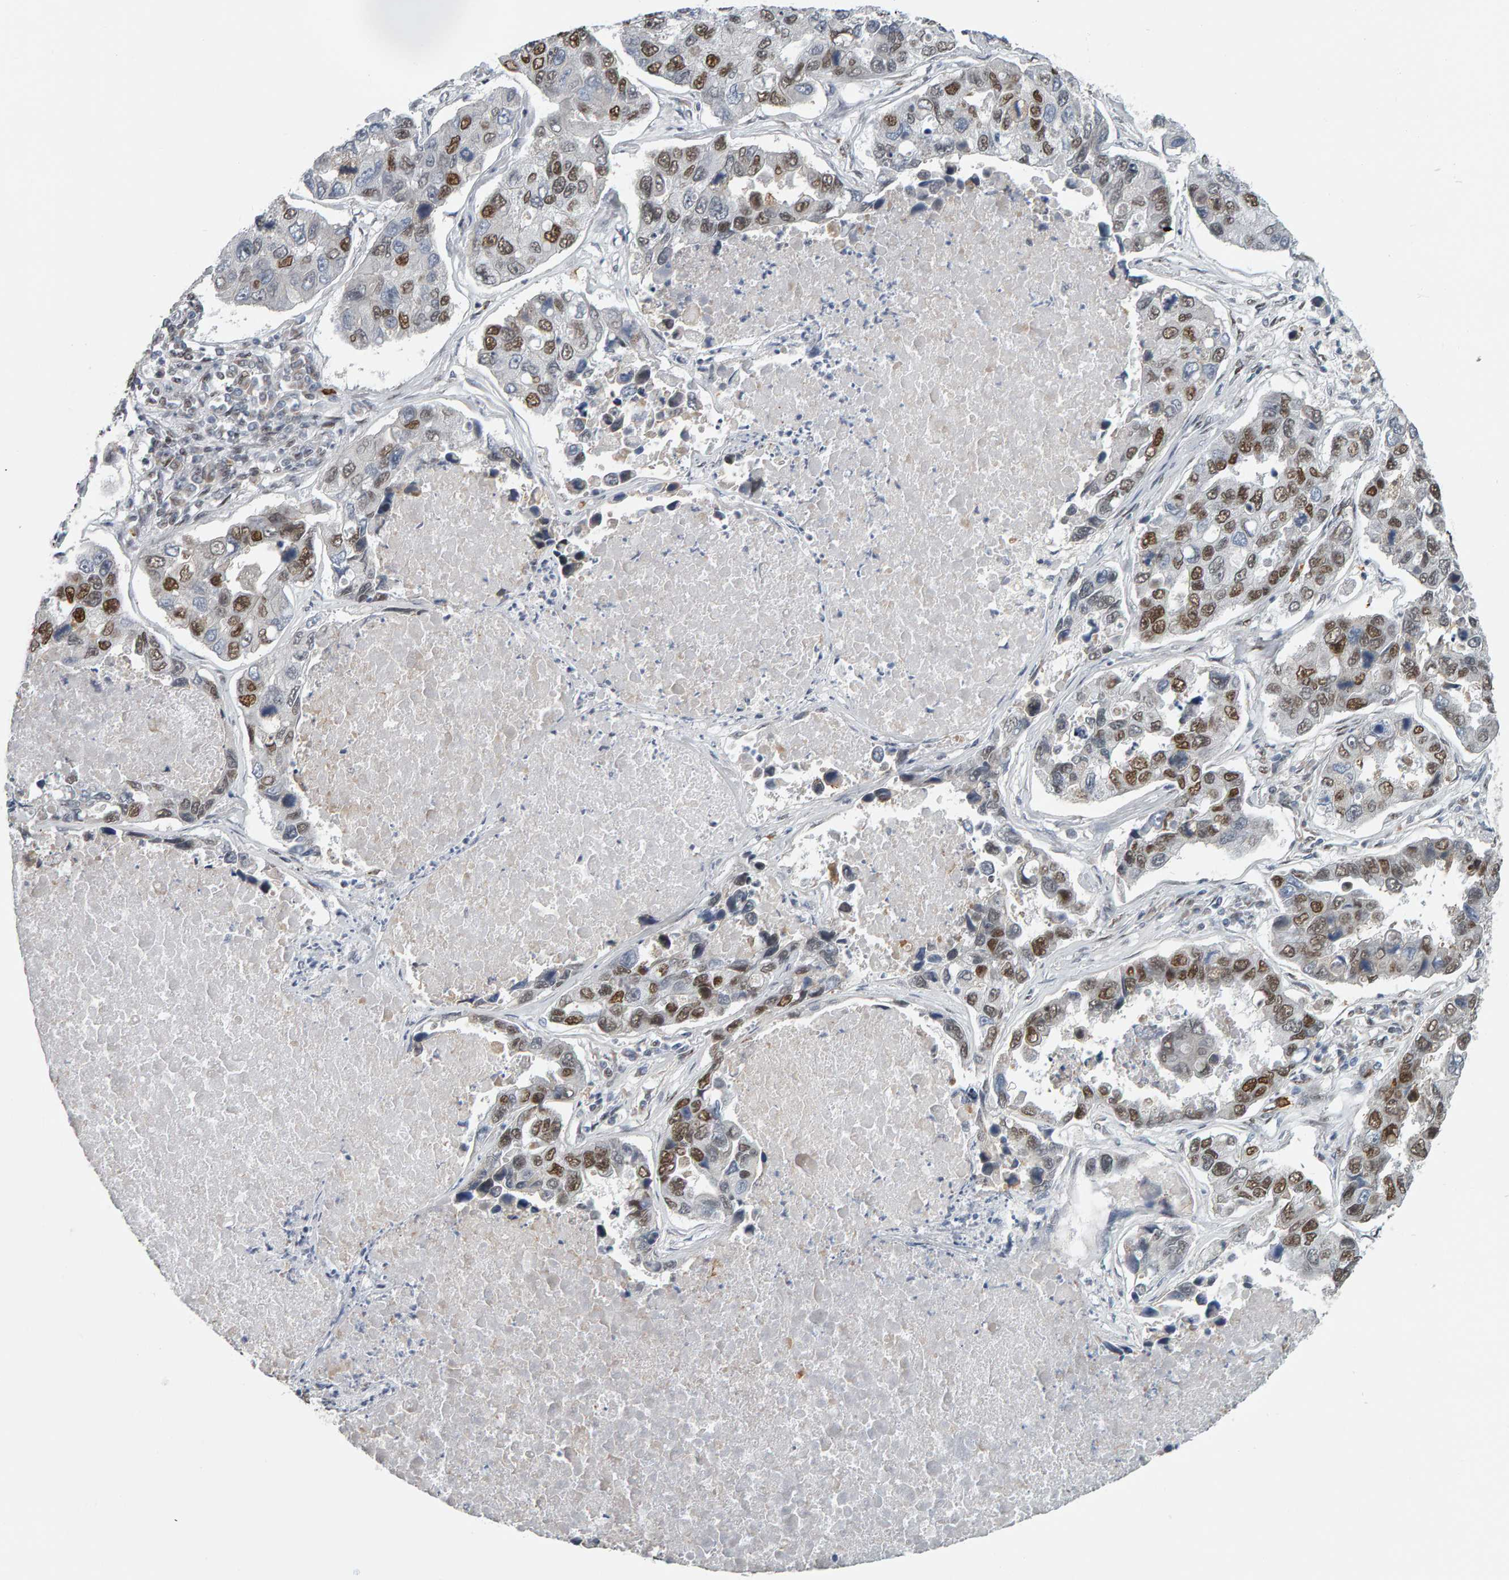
{"staining": {"intensity": "moderate", "quantity": ">75%", "location": "nuclear"}, "tissue": "lung cancer", "cell_type": "Tumor cells", "image_type": "cancer", "snomed": [{"axis": "morphology", "description": "Adenocarcinoma, NOS"}, {"axis": "topography", "description": "Lung"}], "caption": "An image of human lung adenocarcinoma stained for a protein reveals moderate nuclear brown staining in tumor cells.", "gene": "ATF7IP", "patient": {"sex": "male", "age": 64}}